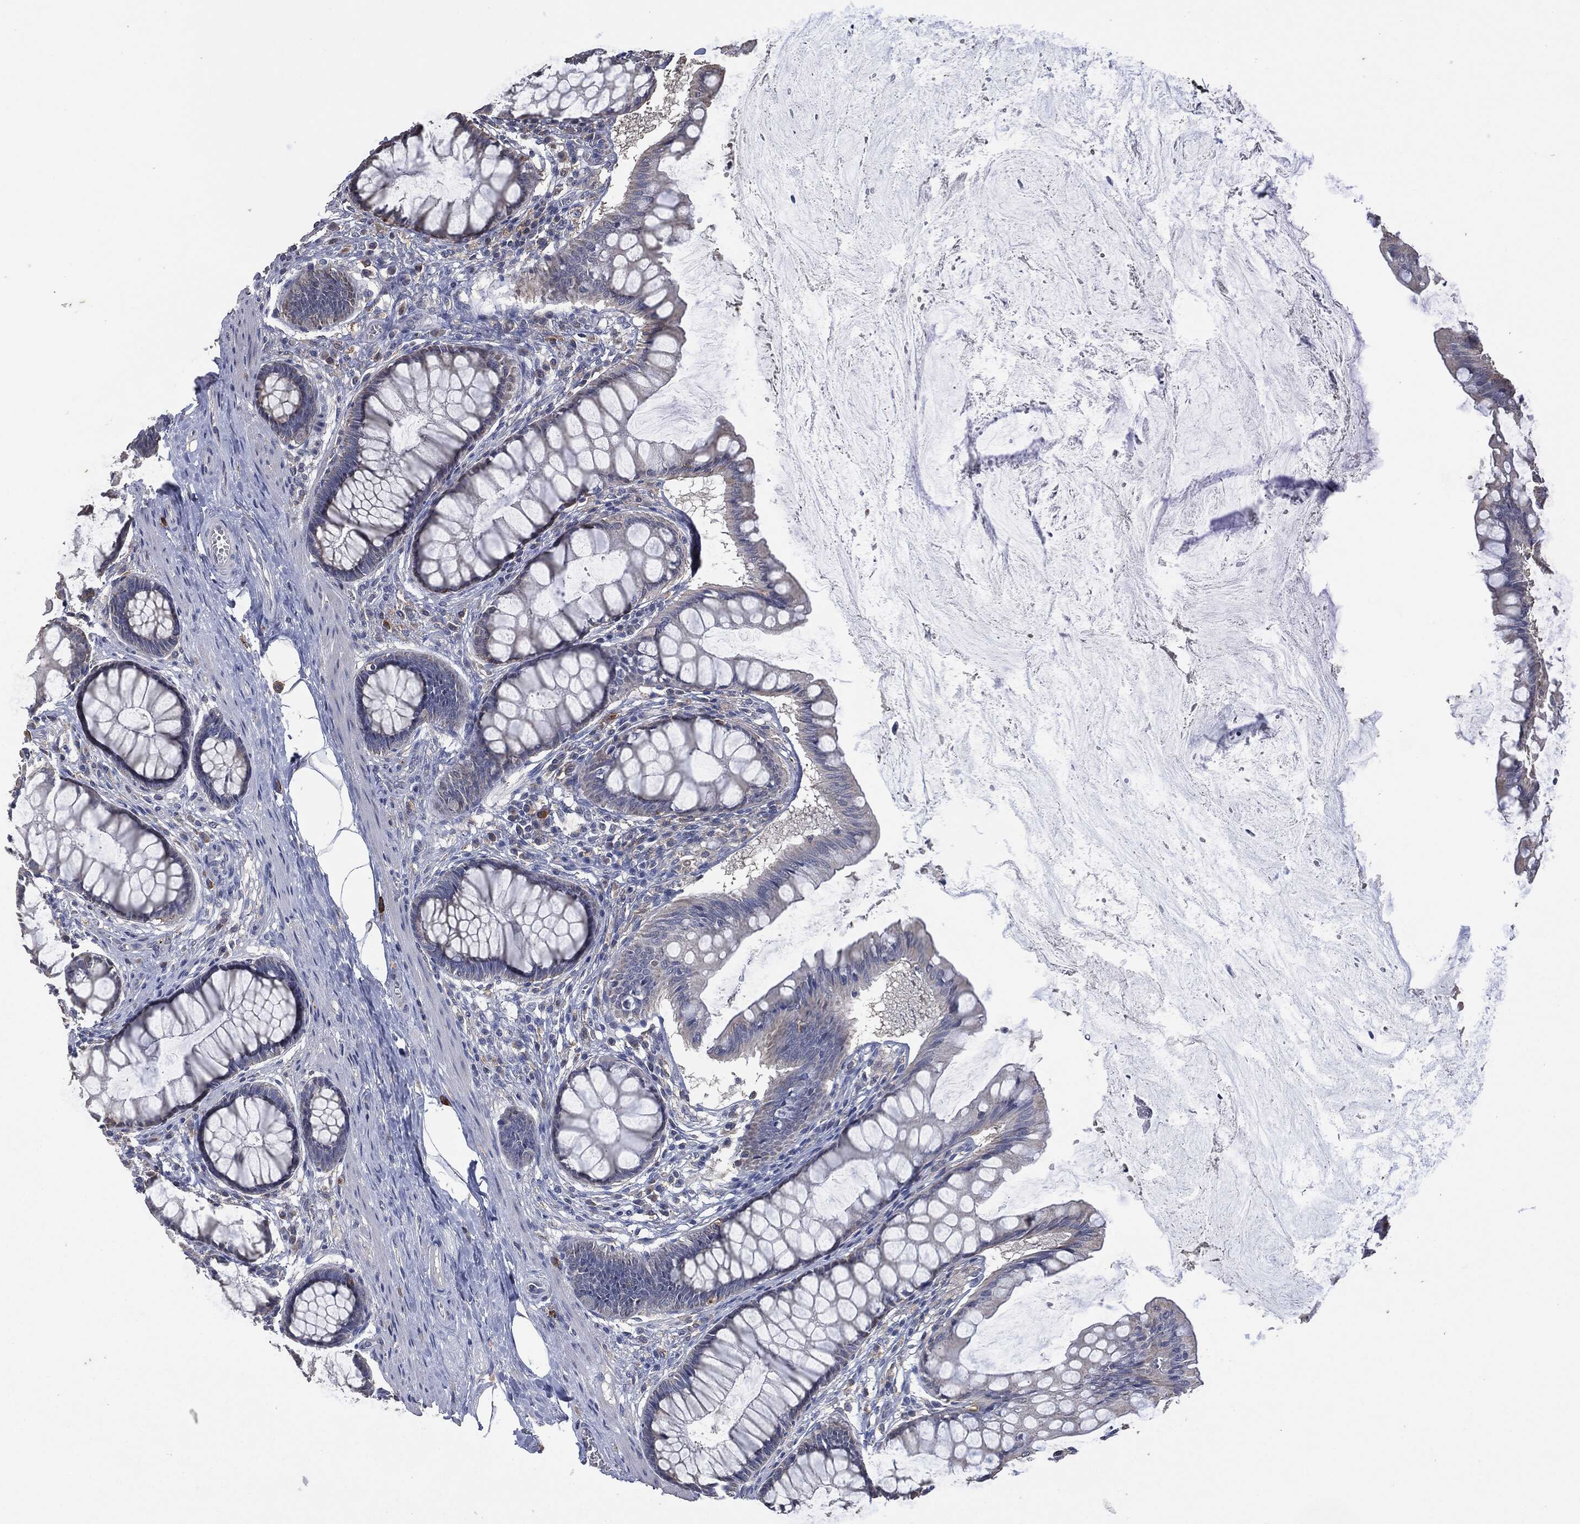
{"staining": {"intensity": "negative", "quantity": "none", "location": "none"}, "tissue": "colon", "cell_type": "Endothelial cells", "image_type": "normal", "snomed": [{"axis": "morphology", "description": "Normal tissue, NOS"}, {"axis": "topography", "description": "Colon"}], "caption": "Endothelial cells are negative for brown protein staining in unremarkable colon. Nuclei are stained in blue.", "gene": "CD33", "patient": {"sex": "female", "age": 65}}